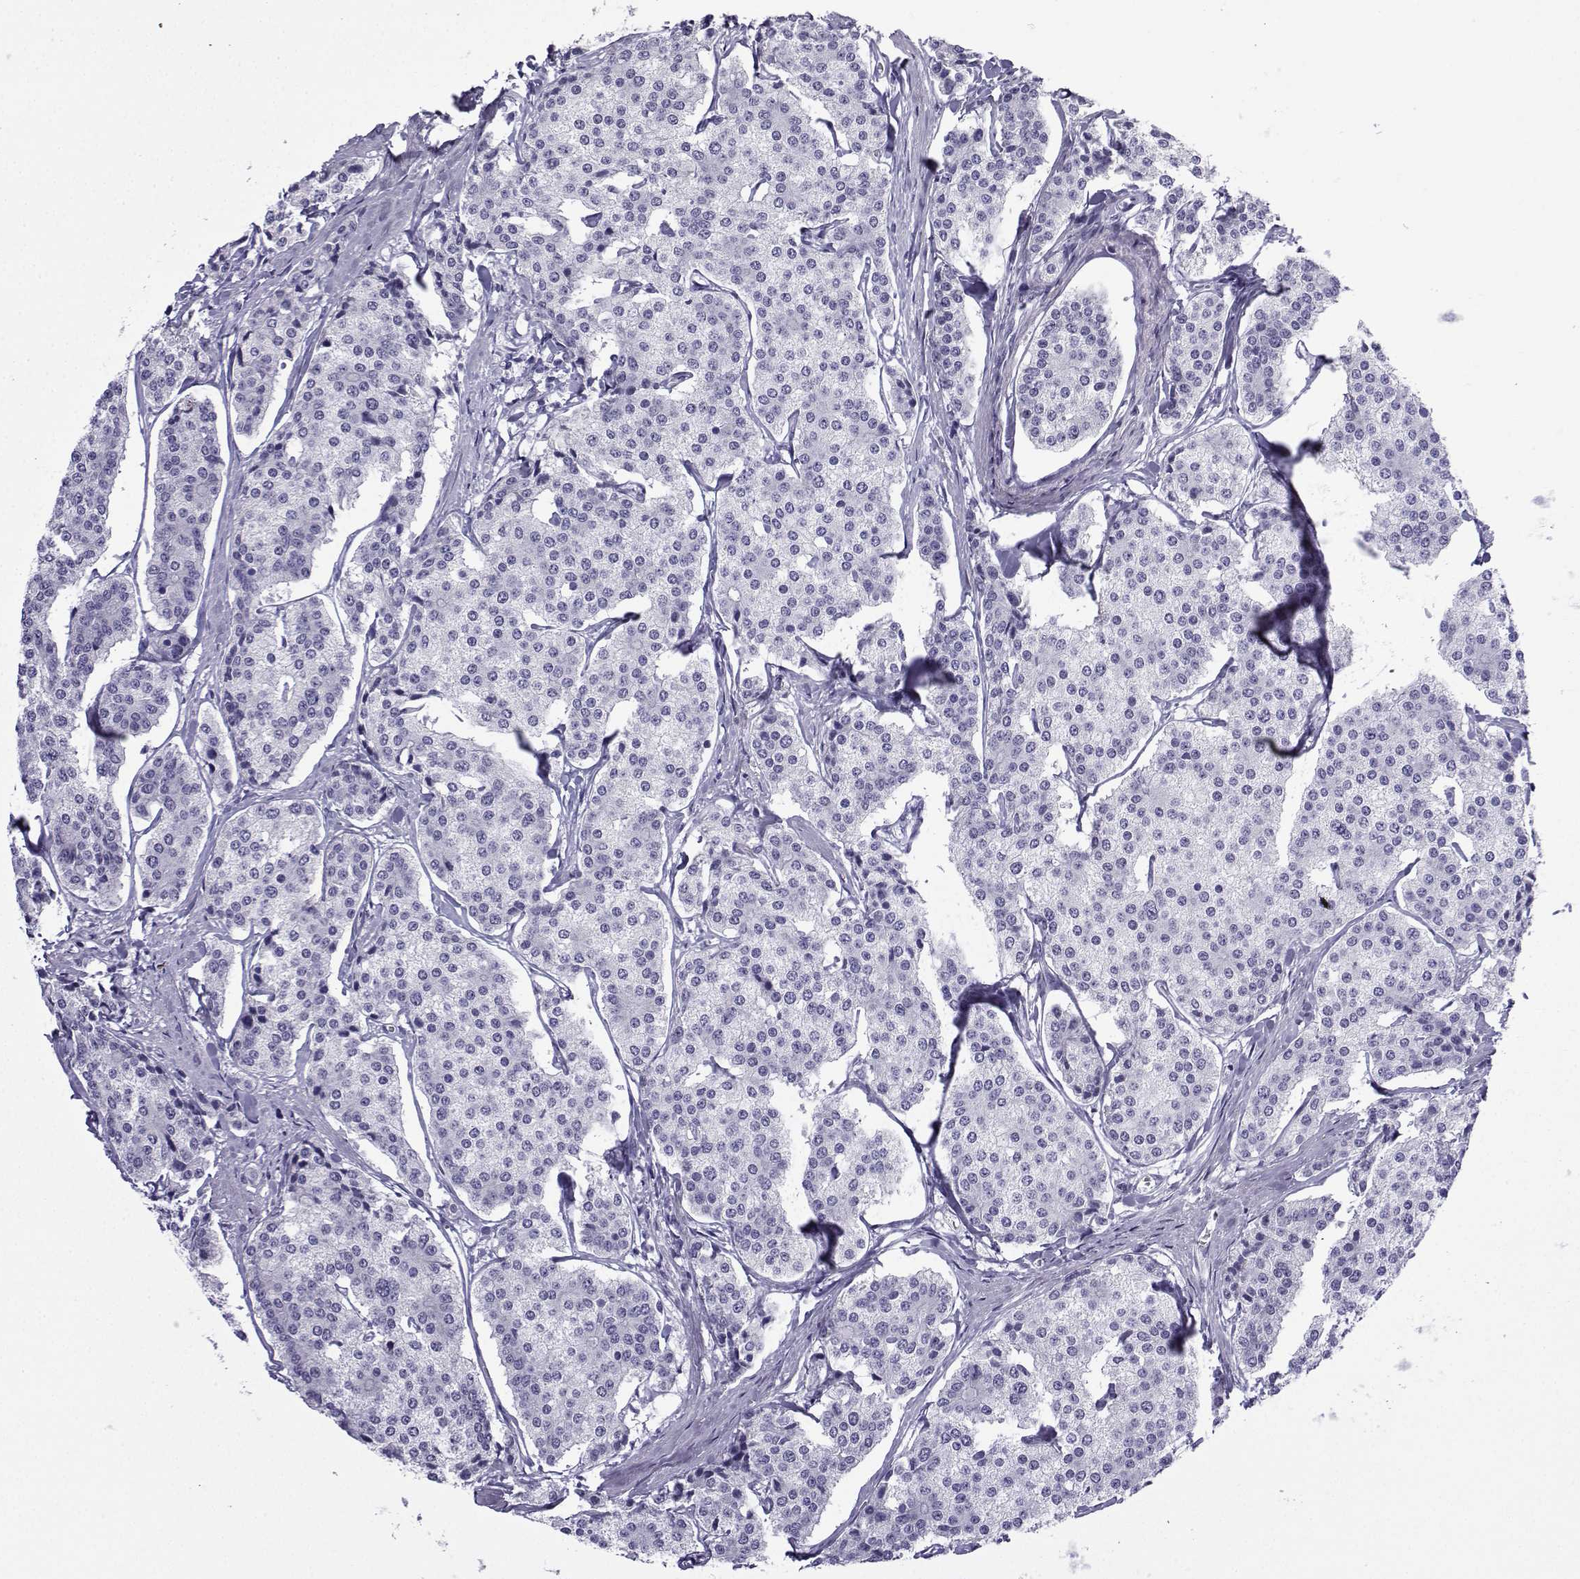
{"staining": {"intensity": "negative", "quantity": "none", "location": "none"}, "tissue": "carcinoid", "cell_type": "Tumor cells", "image_type": "cancer", "snomed": [{"axis": "morphology", "description": "Carcinoid, malignant, NOS"}, {"axis": "topography", "description": "Small intestine"}], "caption": "Immunohistochemistry histopathology image of human carcinoid stained for a protein (brown), which reveals no staining in tumor cells.", "gene": "ACRBP", "patient": {"sex": "female", "age": 65}}